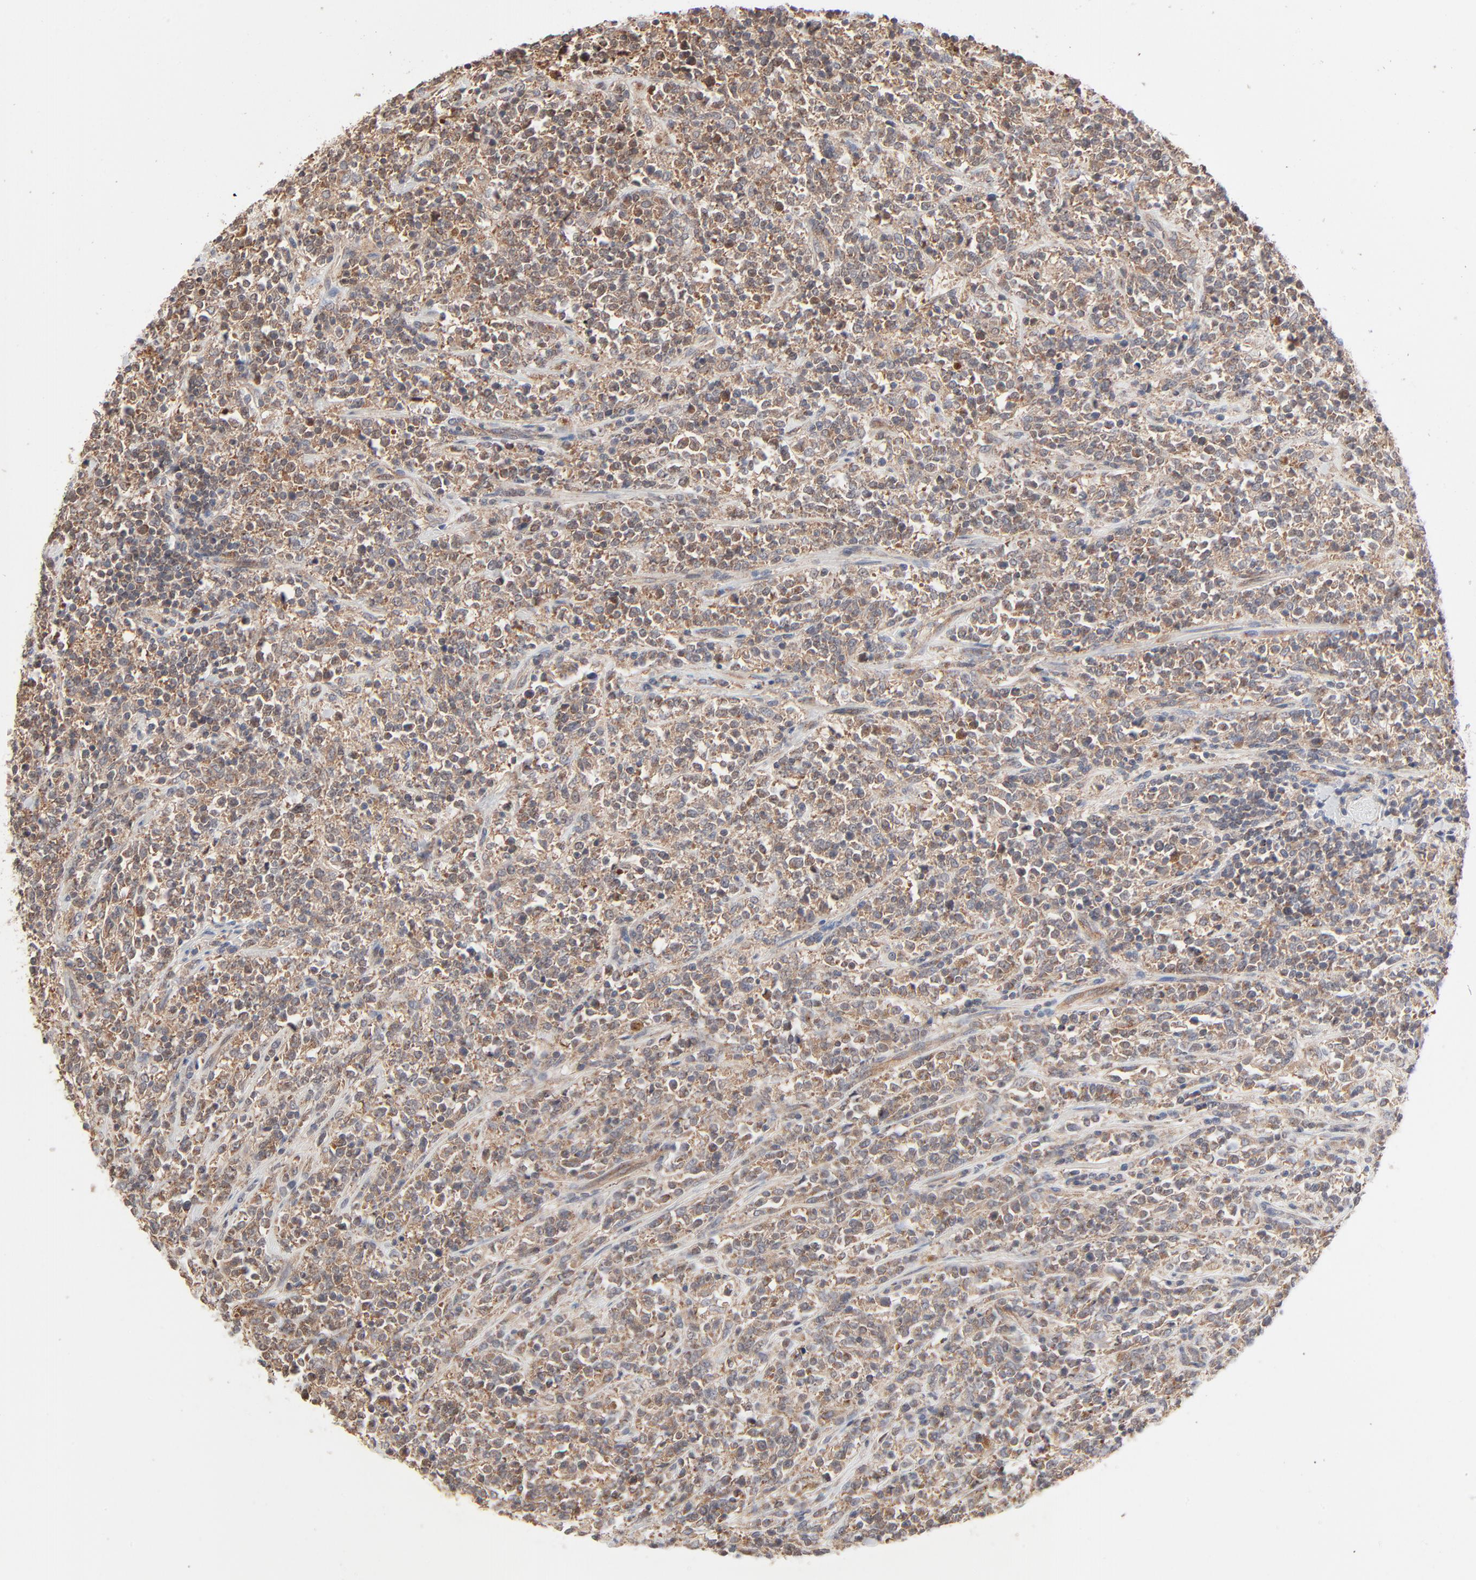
{"staining": {"intensity": "moderate", "quantity": ">75%", "location": "cytoplasmic/membranous"}, "tissue": "lymphoma", "cell_type": "Tumor cells", "image_type": "cancer", "snomed": [{"axis": "morphology", "description": "Malignant lymphoma, non-Hodgkin's type, High grade"}, {"axis": "topography", "description": "Soft tissue"}], "caption": "Moderate cytoplasmic/membranous protein positivity is seen in approximately >75% of tumor cells in malignant lymphoma, non-Hodgkin's type (high-grade).", "gene": "ABLIM3", "patient": {"sex": "male", "age": 18}}